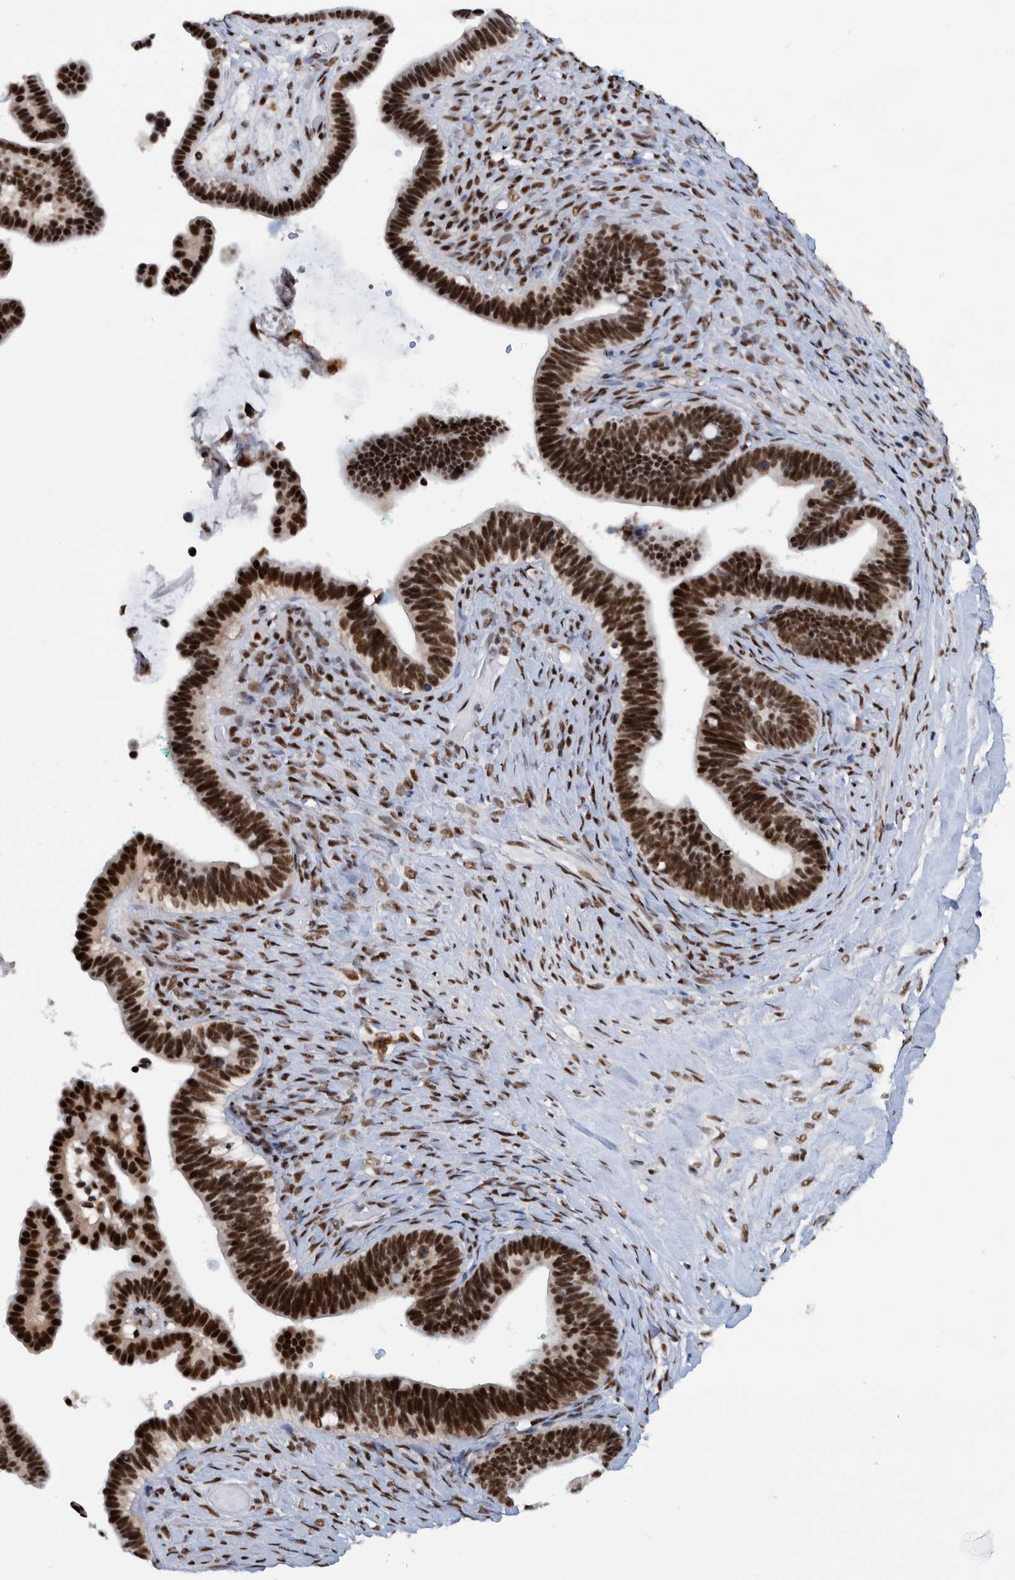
{"staining": {"intensity": "strong", "quantity": ">75%", "location": "nuclear"}, "tissue": "ovarian cancer", "cell_type": "Tumor cells", "image_type": "cancer", "snomed": [{"axis": "morphology", "description": "Cystadenocarcinoma, serous, NOS"}, {"axis": "topography", "description": "Ovary"}], "caption": "Human ovarian serous cystadenocarcinoma stained with a protein marker demonstrates strong staining in tumor cells.", "gene": "EFTUD2", "patient": {"sex": "female", "age": 56}}